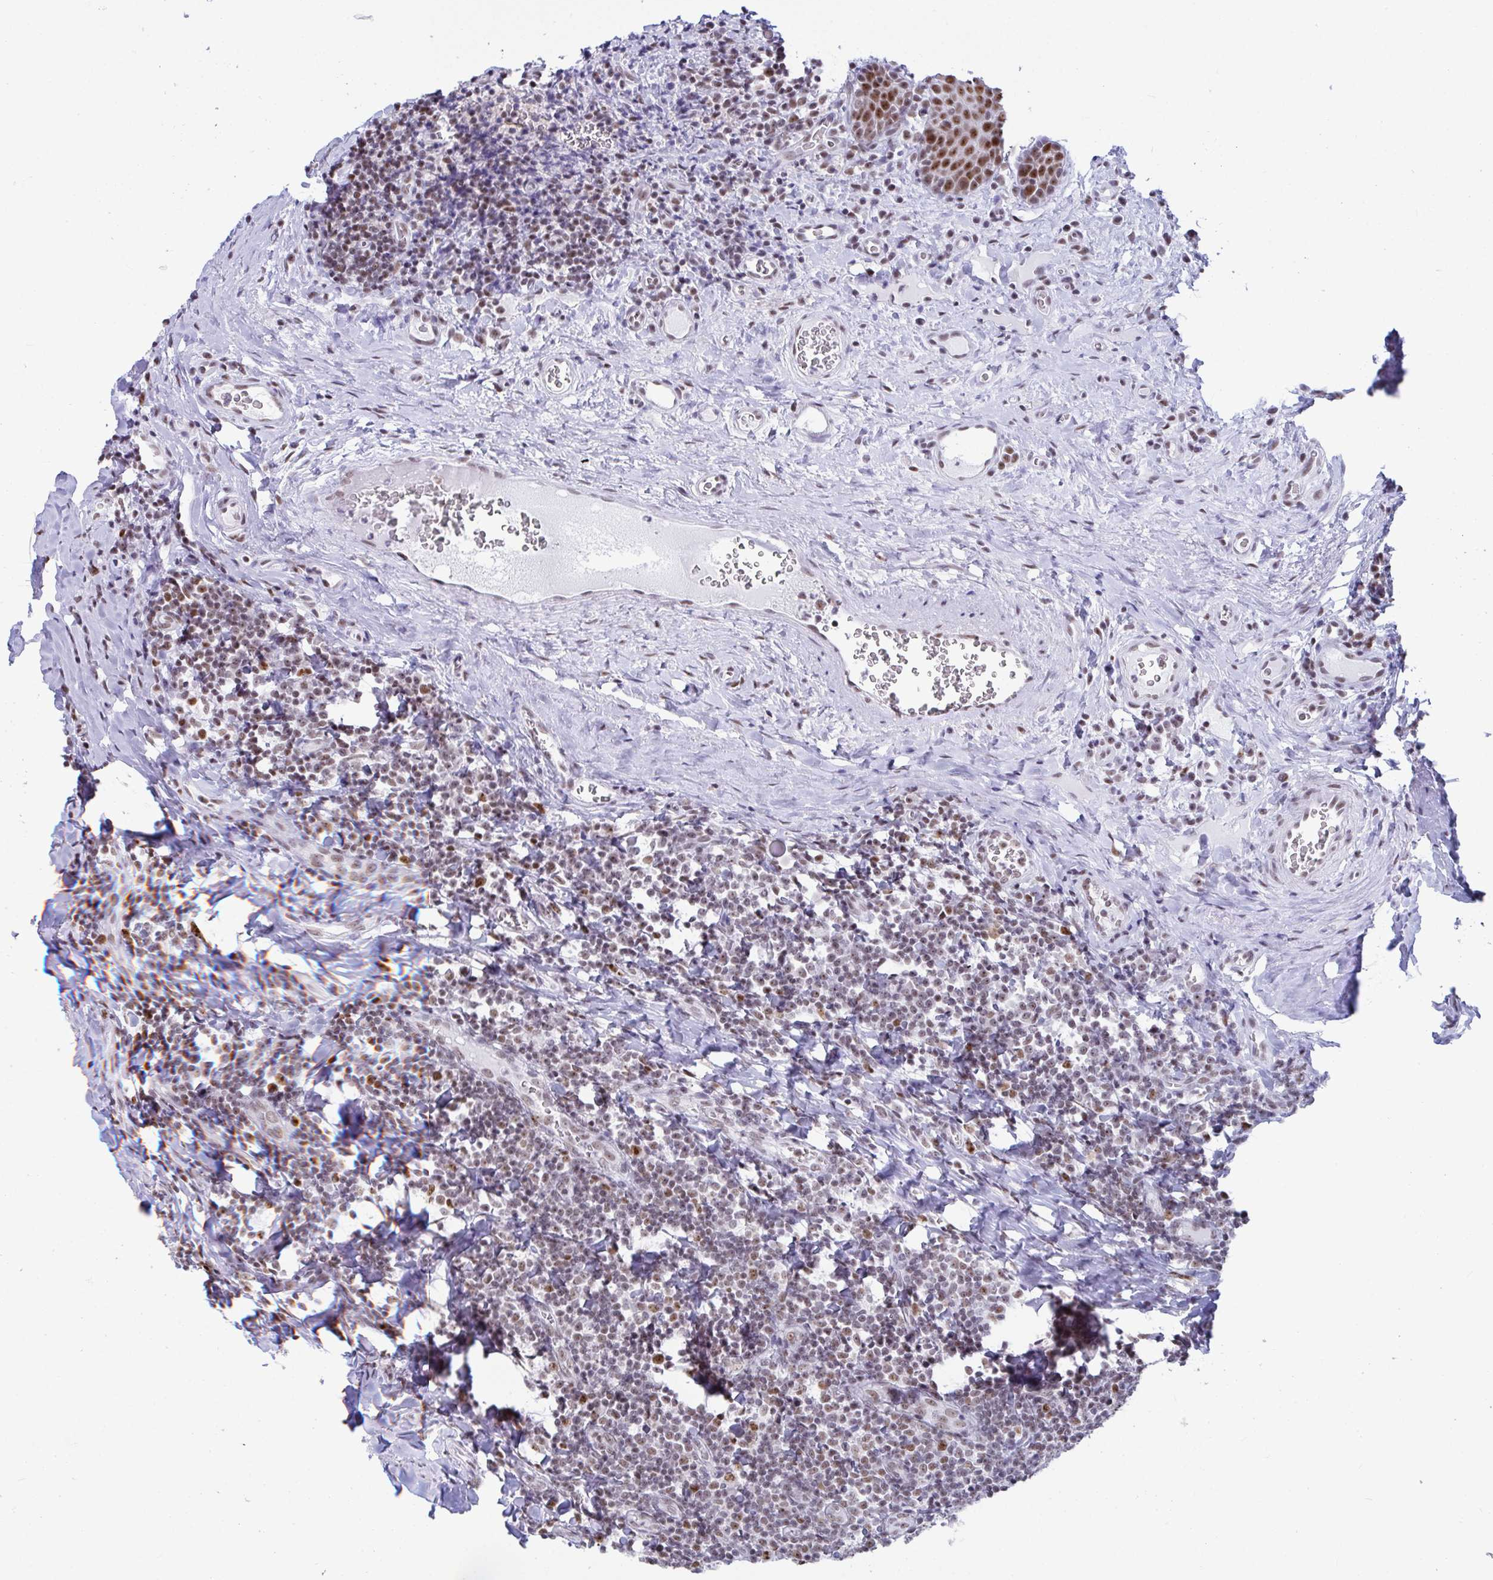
{"staining": {"intensity": "moderate", "quantity": ">75%", "location": "nuclear"}, "tissue": "tonsil", "cell_type": "Germinal center cells", "image_type": "normal", "snomed": [{"axis": "morphology", "description": "Normal tissue, NOS"}, {"axis": "morphology", "description": "Inflammation, NOS"}, {"axis": "topography", "description": "Tonsil"}], "caption": "Moderate nuclear positivity for a protein is seen in approximately >75% of germinal center cells of benign tonsil using IHC.", "gene": "SUPT16H", "patient": {"sex": "female", "age": 31}}